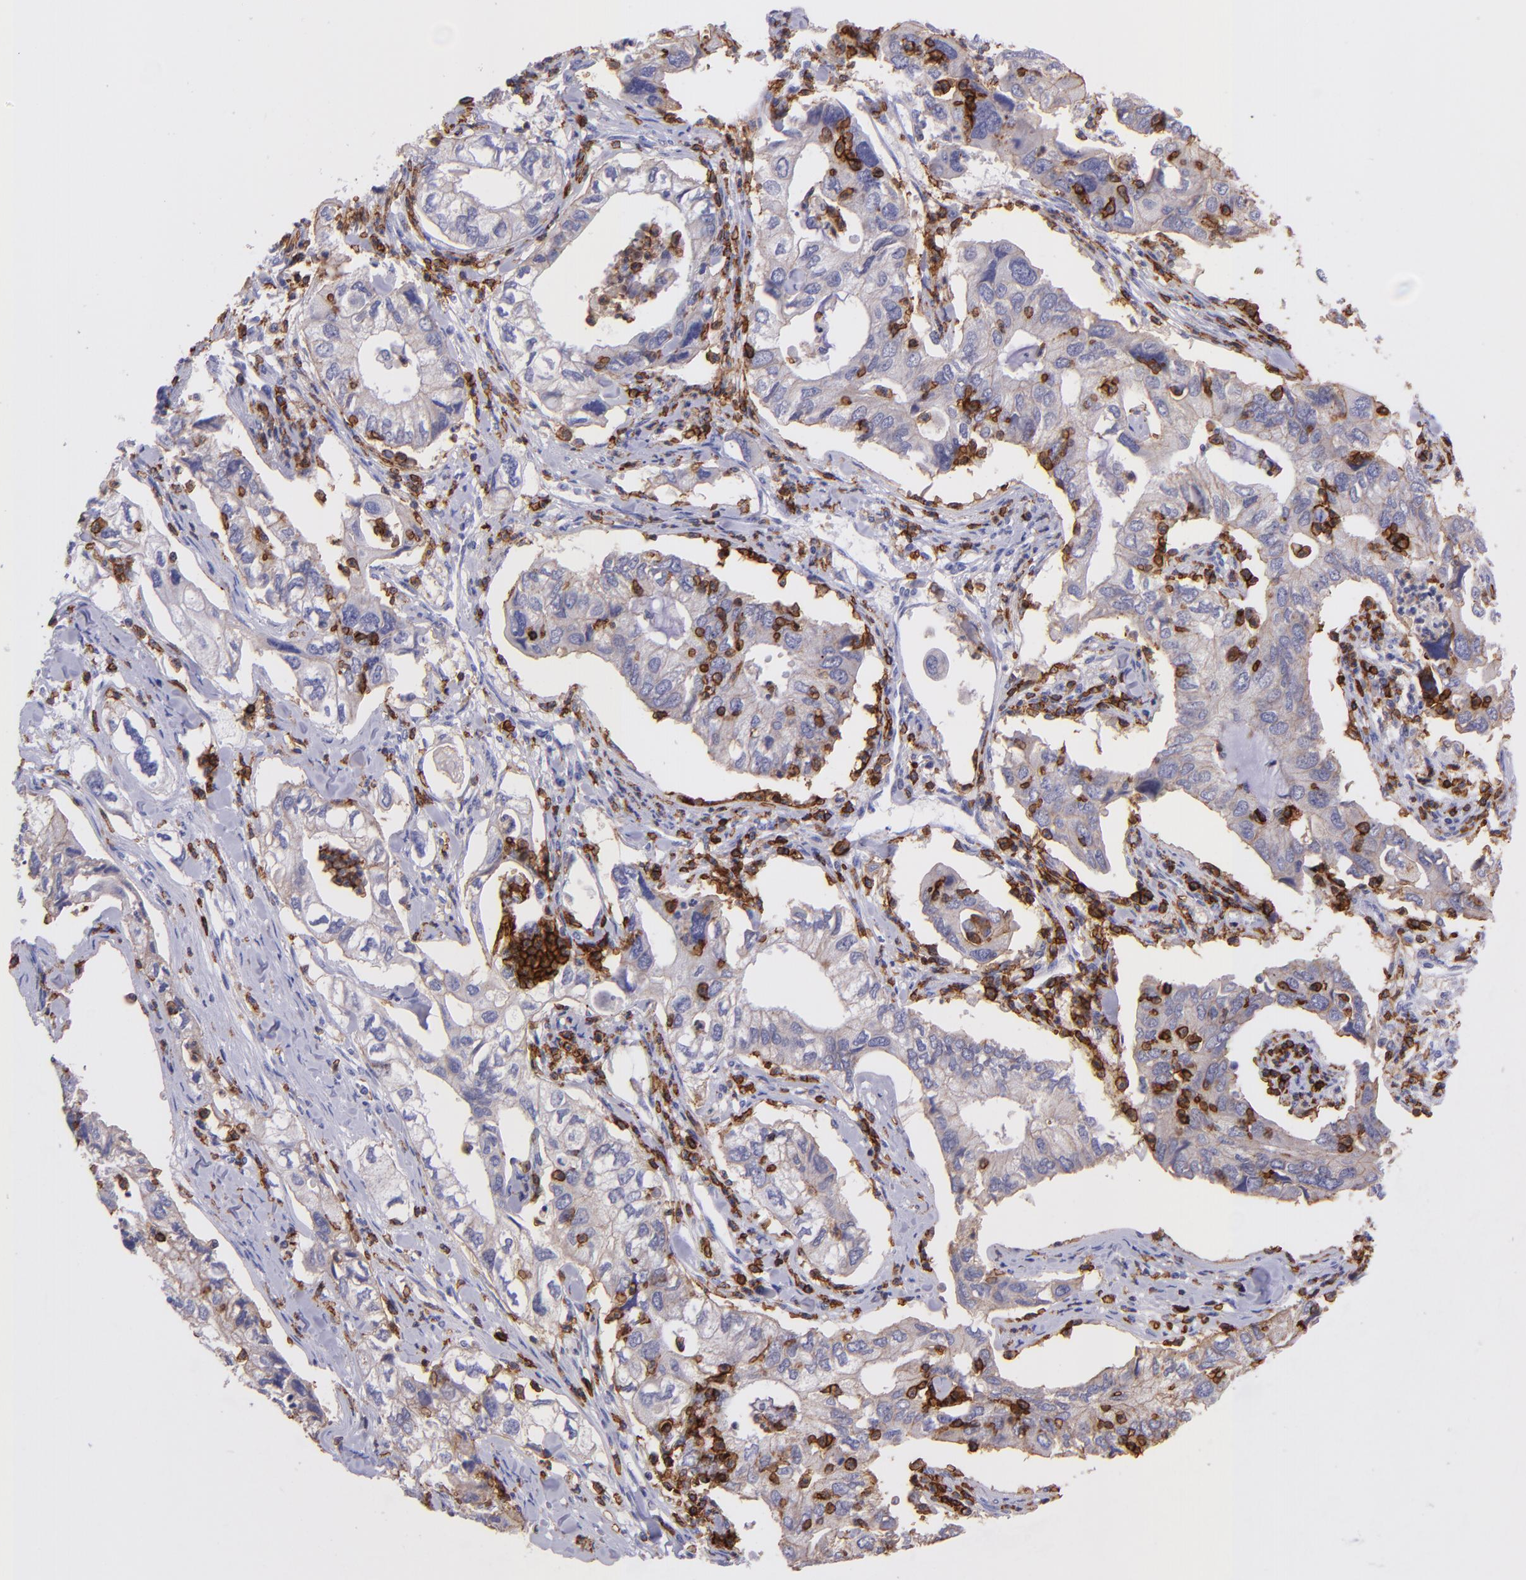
{"staining": {"intensity": "weak", "quantity": ">75%", "location": "cytoplasmic/membranous"}, "tissue": "lung cancer", "cell_type": "Tumor cells", "image_type": "cancer", "snomed": [{"axis": "morphology", "description": "Adenocarcinoma, NOS"}, {"axis": "topography", "description": "Lung"}], "caption": "Protein staining of lung cancer tissue exhibits weak cytoplasmic/membranous positivity in approximately >75% of tumor cells.", "gene": "SPN", "patient": {"sex": "male", "age": 48}}